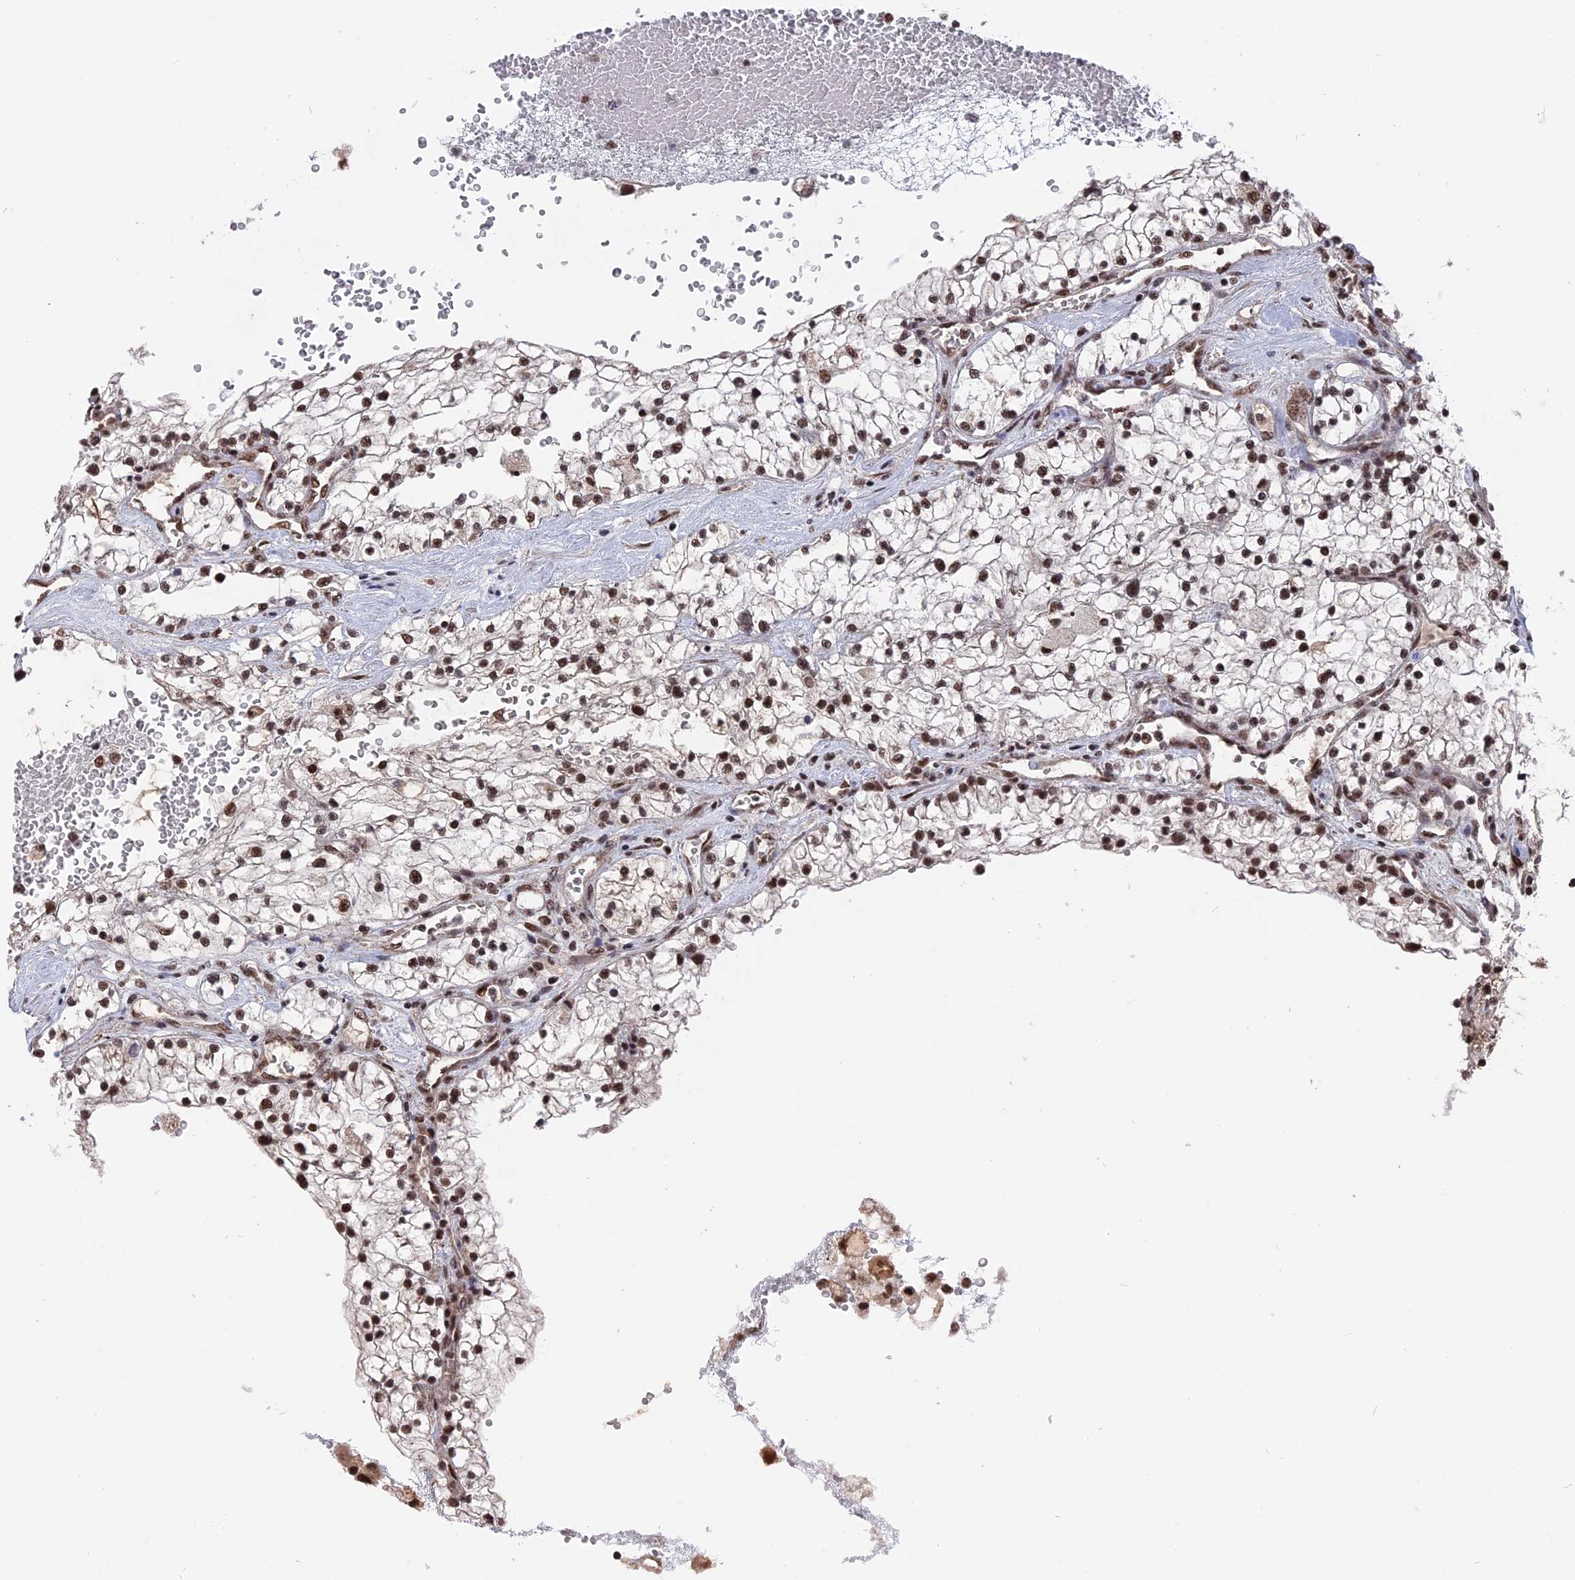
{"staining": {"intensity": "moderate", "quantity": ">75%", "location": "nuclear"}, "tissue": "renal cancer", "cell_type": "Tumor cells", "image_type": "cancer", "snomed": [{"axis": "morphology", "description": "Normal tissue, NOS"}, {"axis": "morphology", "description": "Adenocarcinoma, NOS"}, {"axis": "topography", "description": "Kidney"}], "caption": "Renal adenocarcinoma tissue displays moderate nuclear positivity in approximately >75% of tumor cells The protein of interest is shown in brown color, while the nuclei are stained blue.", "gene": "SF3A2", "patient": {"sex": "male", "age": 68}}